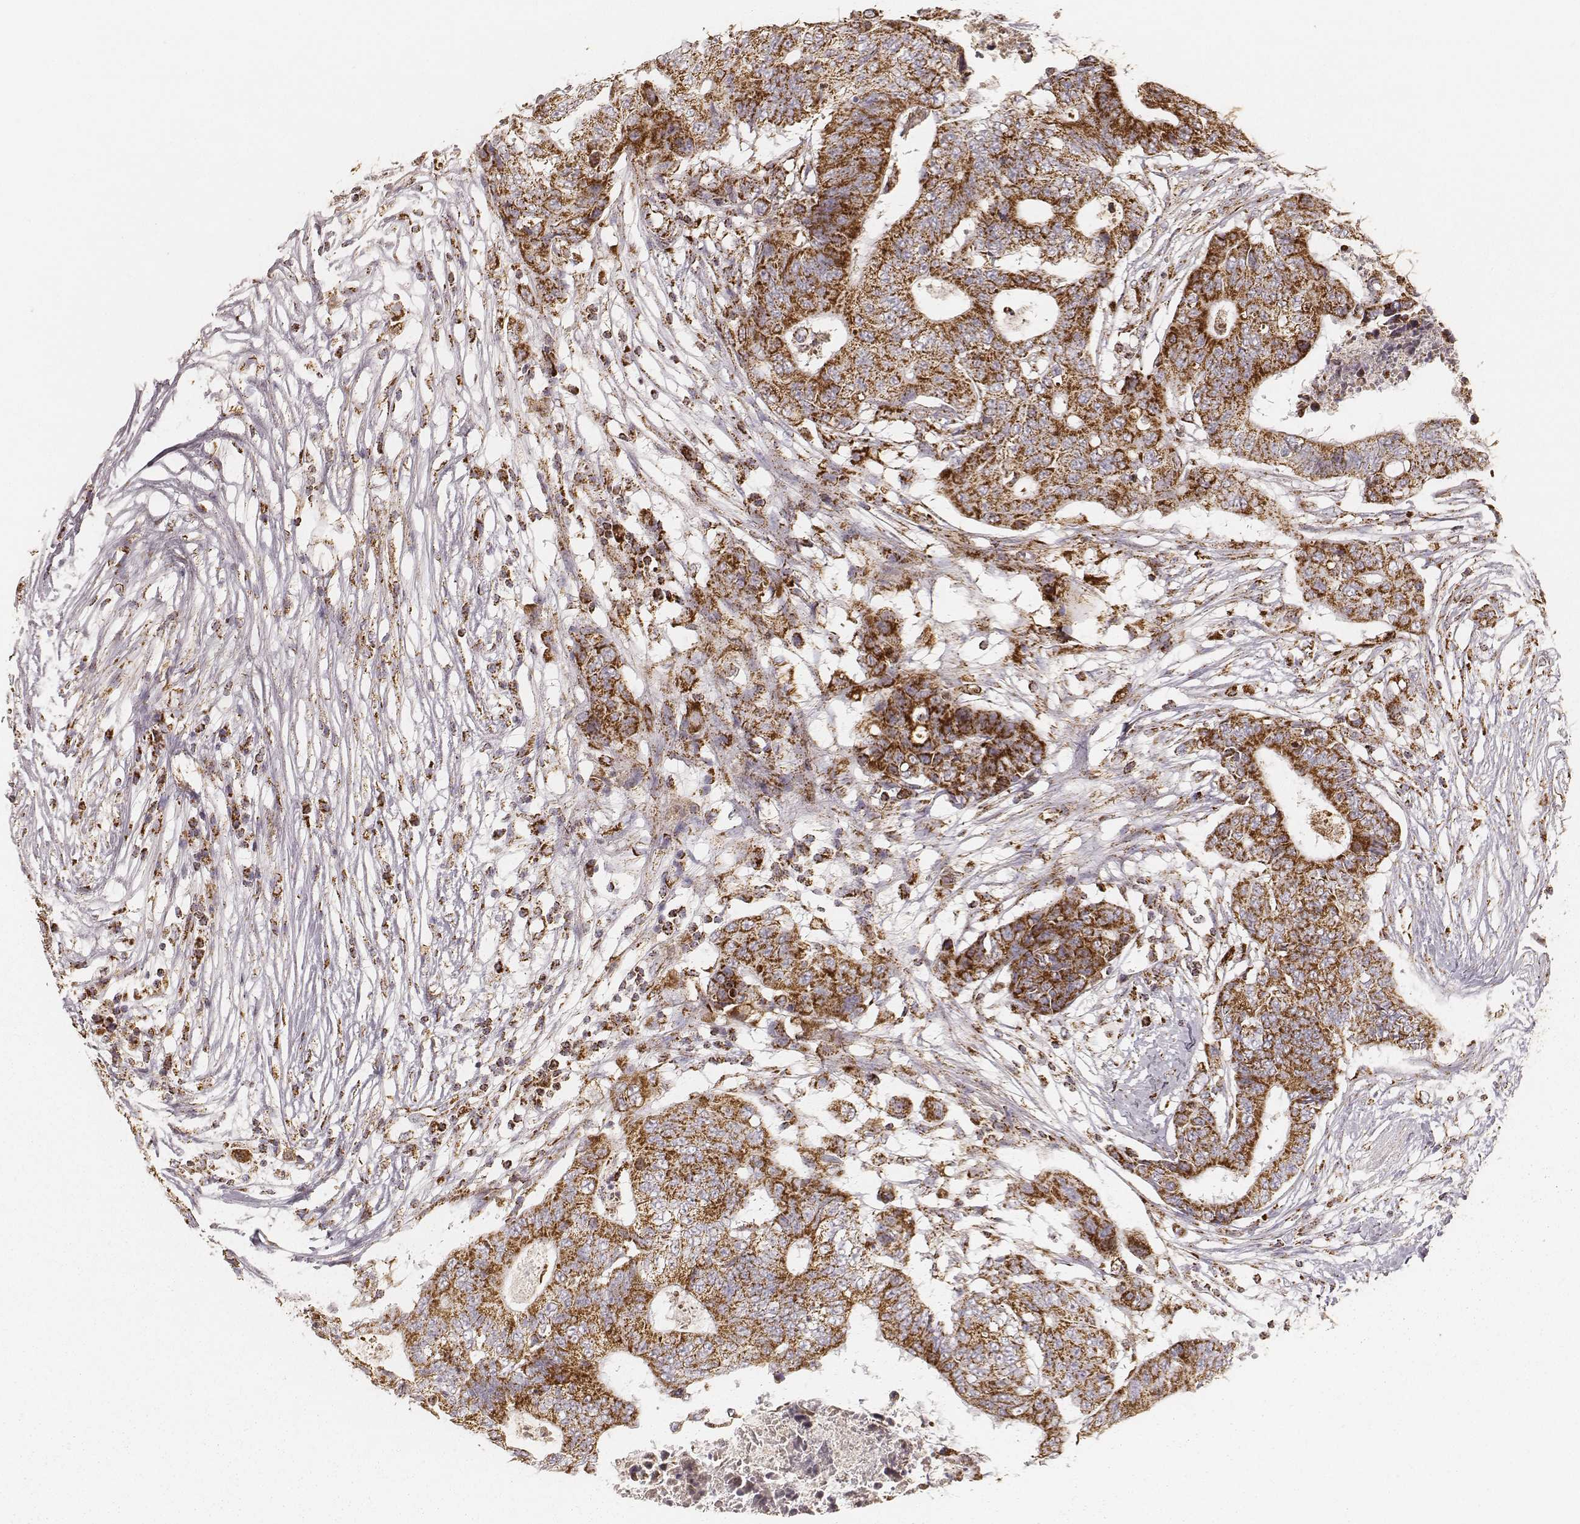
{"staining": {"intensity": "strong", "quantity": ">75%", "location": "cytoplasmic/membranous"}, "tissue": "colorectal cancer", "cell_type": "Tumor cells", "image_type": "cancer", "snomed": [{"axis": "morphology", "description": "Adenocarcinoma, NOS"}, {"axis": "topography", "description": "Colon"}], "caption": "Human colorectal cancer stained with a brown dye exhibits strong cytoplasmic/membranous positive positivity in approximately >75% of tumor cells.", "gene": "CS", "patient": {"sex": "female", "age": 48}}